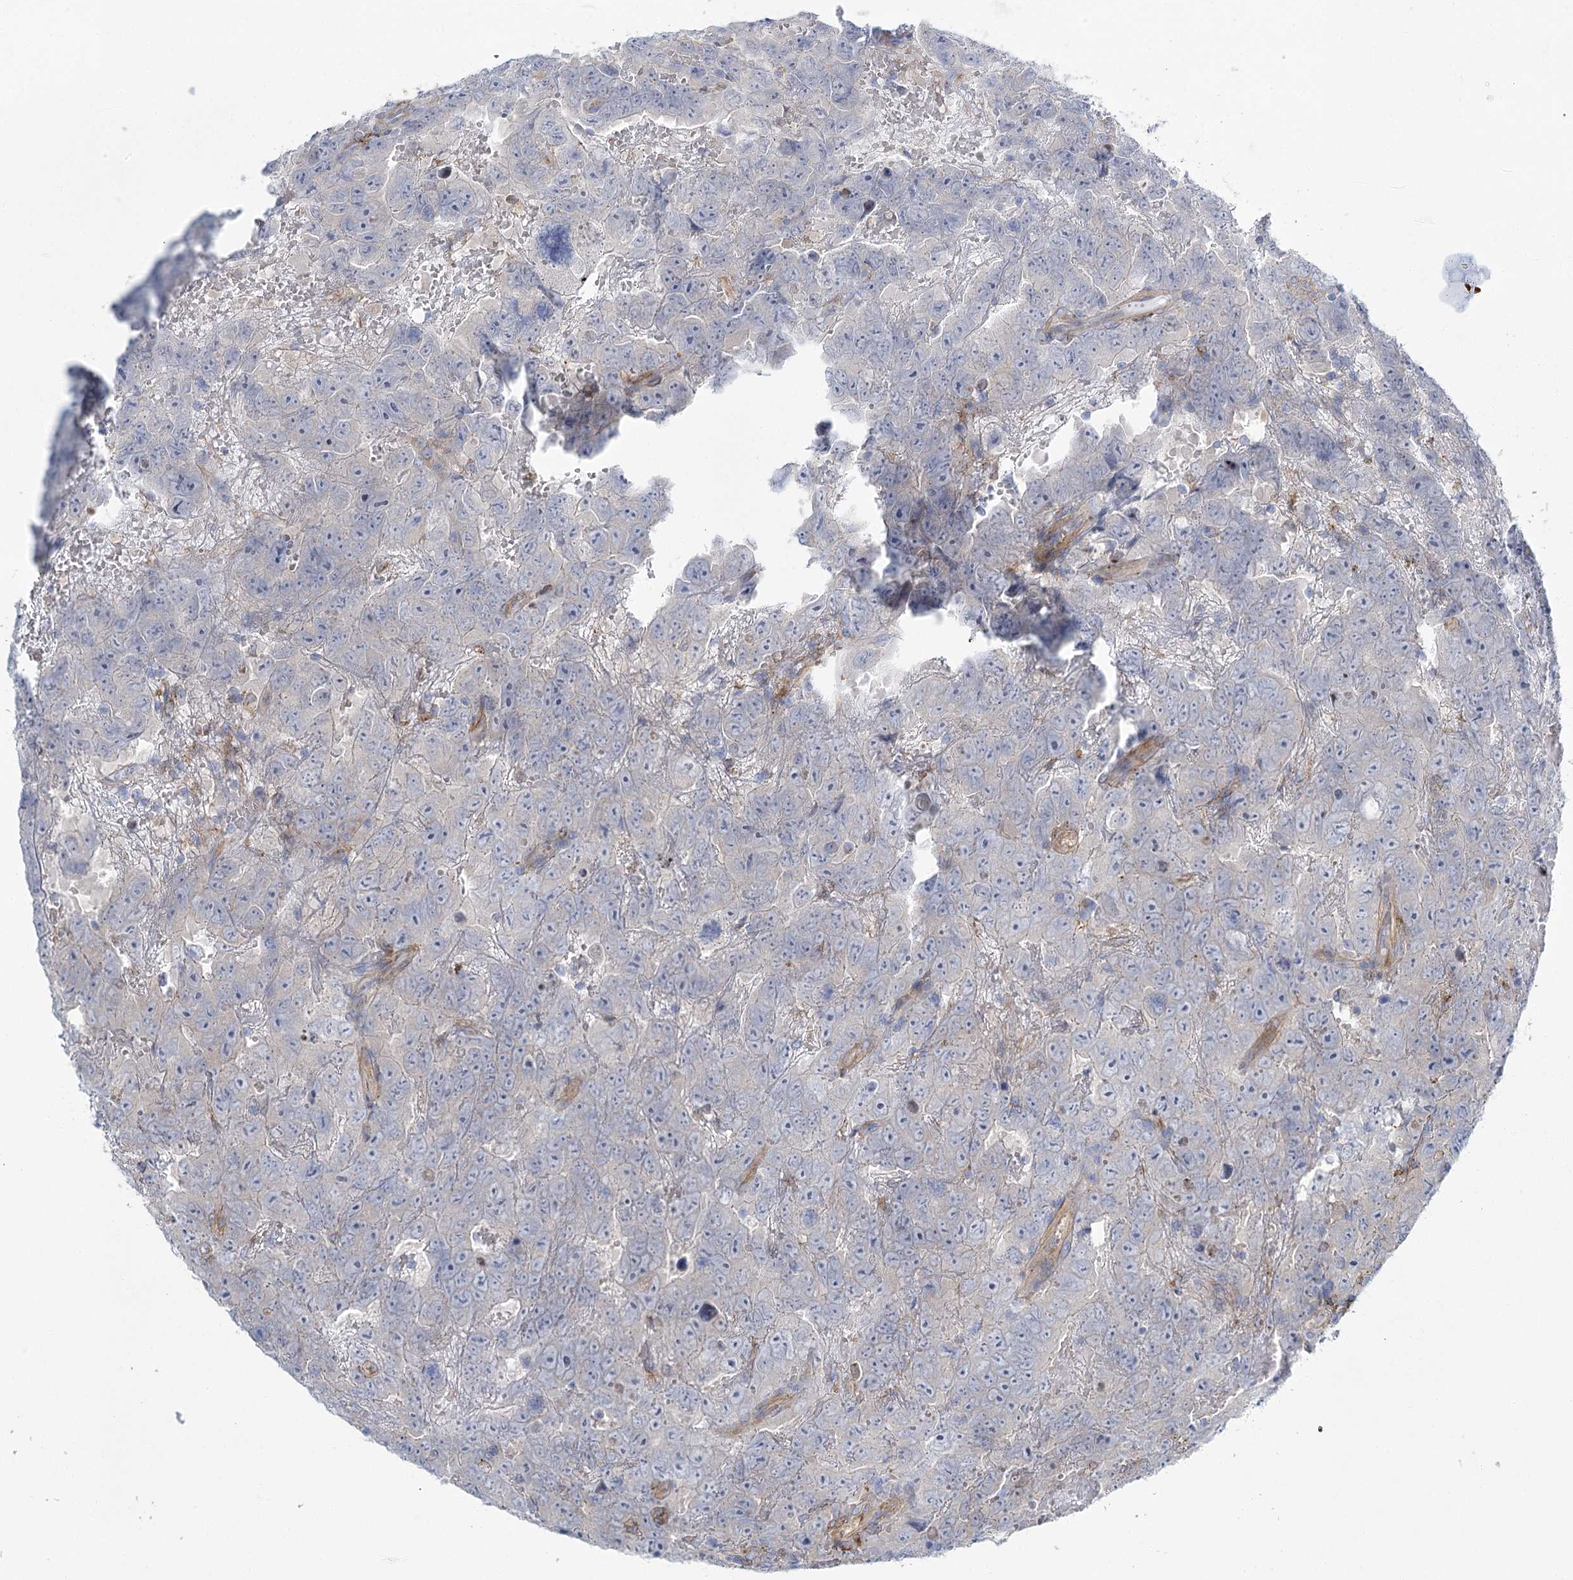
{"staining": {"intensity": "negative", "quantity": "none", "location": "none"}, "tissue": "testis cancer", "cell_type": "Tumor cells", "image_type": "cancer", "snomed": [{"axis": "morphology", "description": "Carcinoma, Embryonal, NOS"}, {"axis": "topography", "description": "Testis"}], "caption": "This image is of testis cancer (embryonal carcinoma) stained with immunohistochemistry (IHC) to label a protein in brown with the nuclei are counter-stained blue. There is no staining in tumor cells.", "gene": "CCDC88A", "patient": {"sex": "male", "age": 45}}